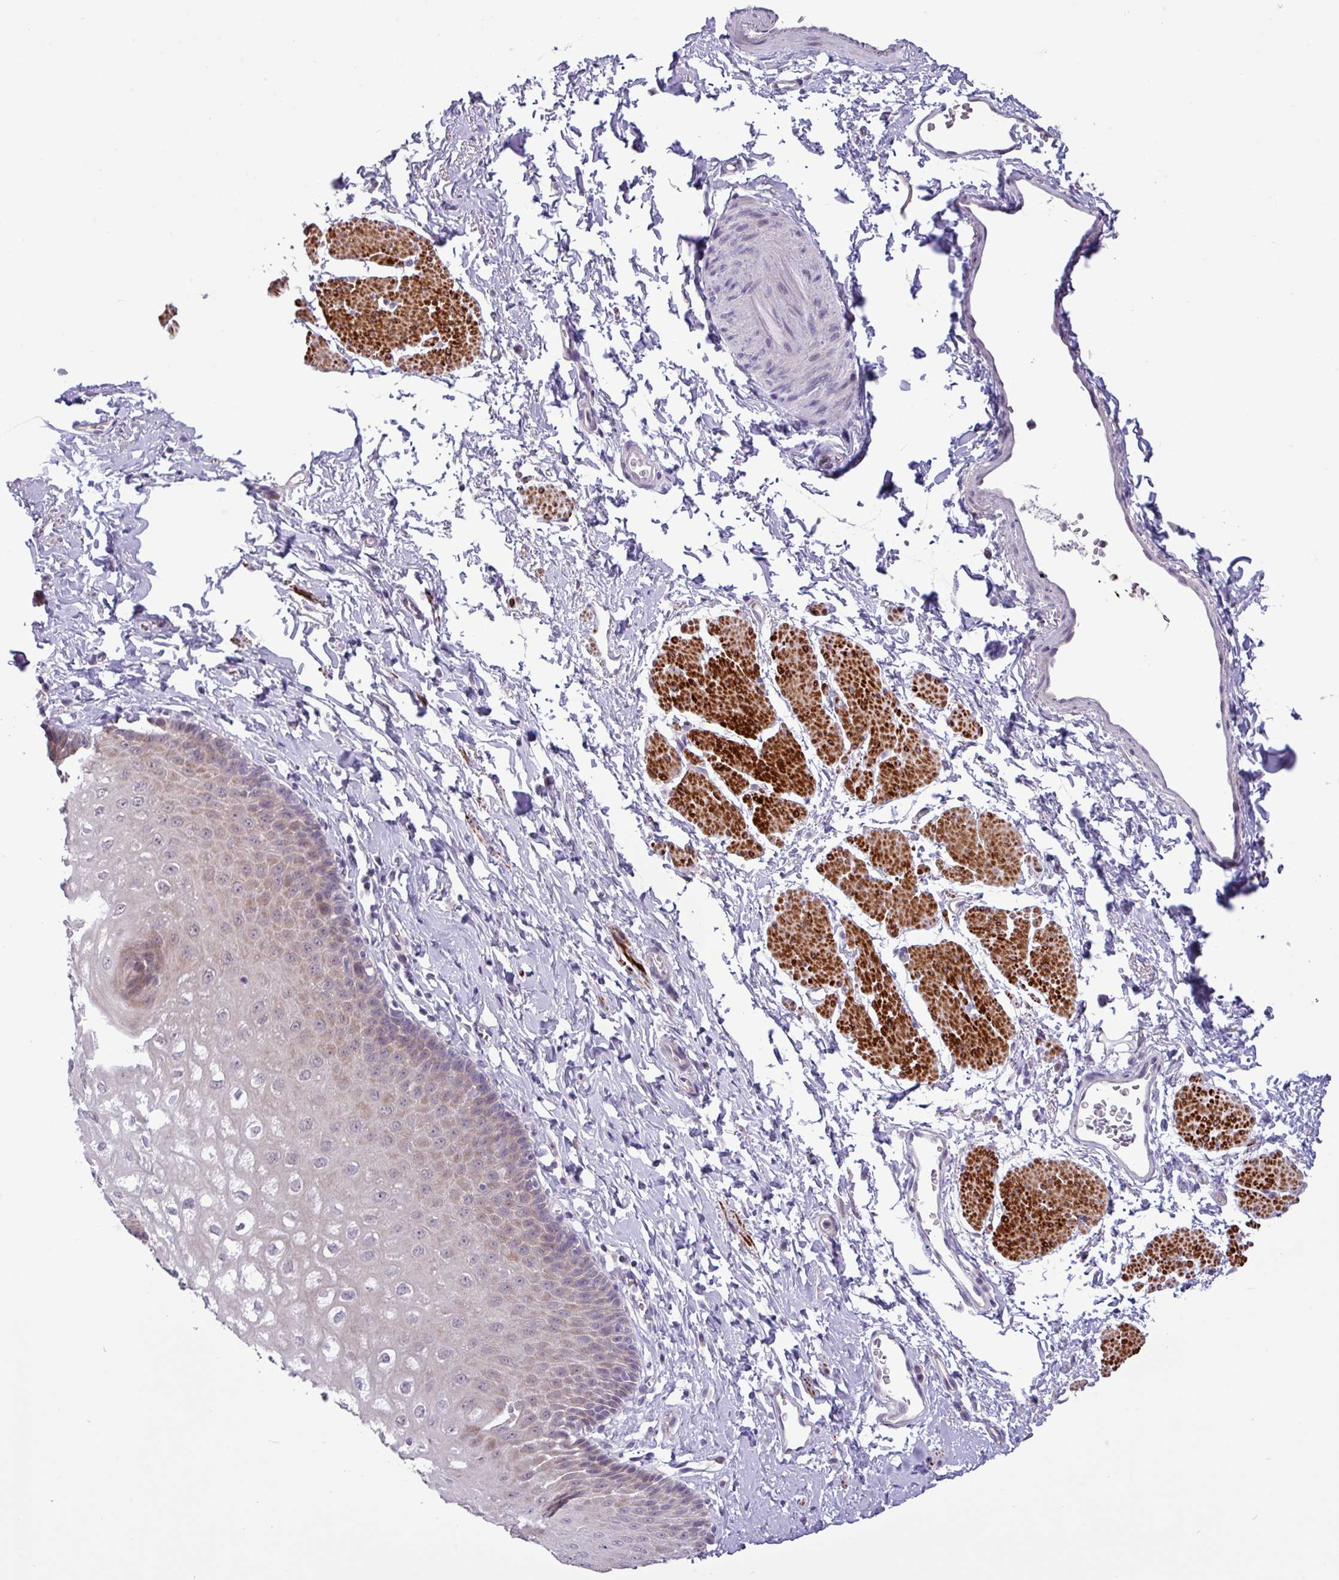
{"staining": {"intensity": "weak", "quantity": "25%-75%", "location": "cytoplasmic/membranous"}, "tissue": "esophagus", "cell_type": "Squamous epithelial cells", "image_type": "normal", "snomed": [{"axis": "morphology", "description": "Normal tissue, NOS"}, {"axis": "topography", "description": "Esophagus"}], "caption": "Immunohistochemistry photomicrograph of benign human esophagus stained for a protein (brown), which demonstrates low levels of weak cytoplasmic/membranous staining in approximately 25%-75% of squamous epithelial cells.", "gene": "RIPPLY1", "patient": {"sex": "male", "age": 70}}